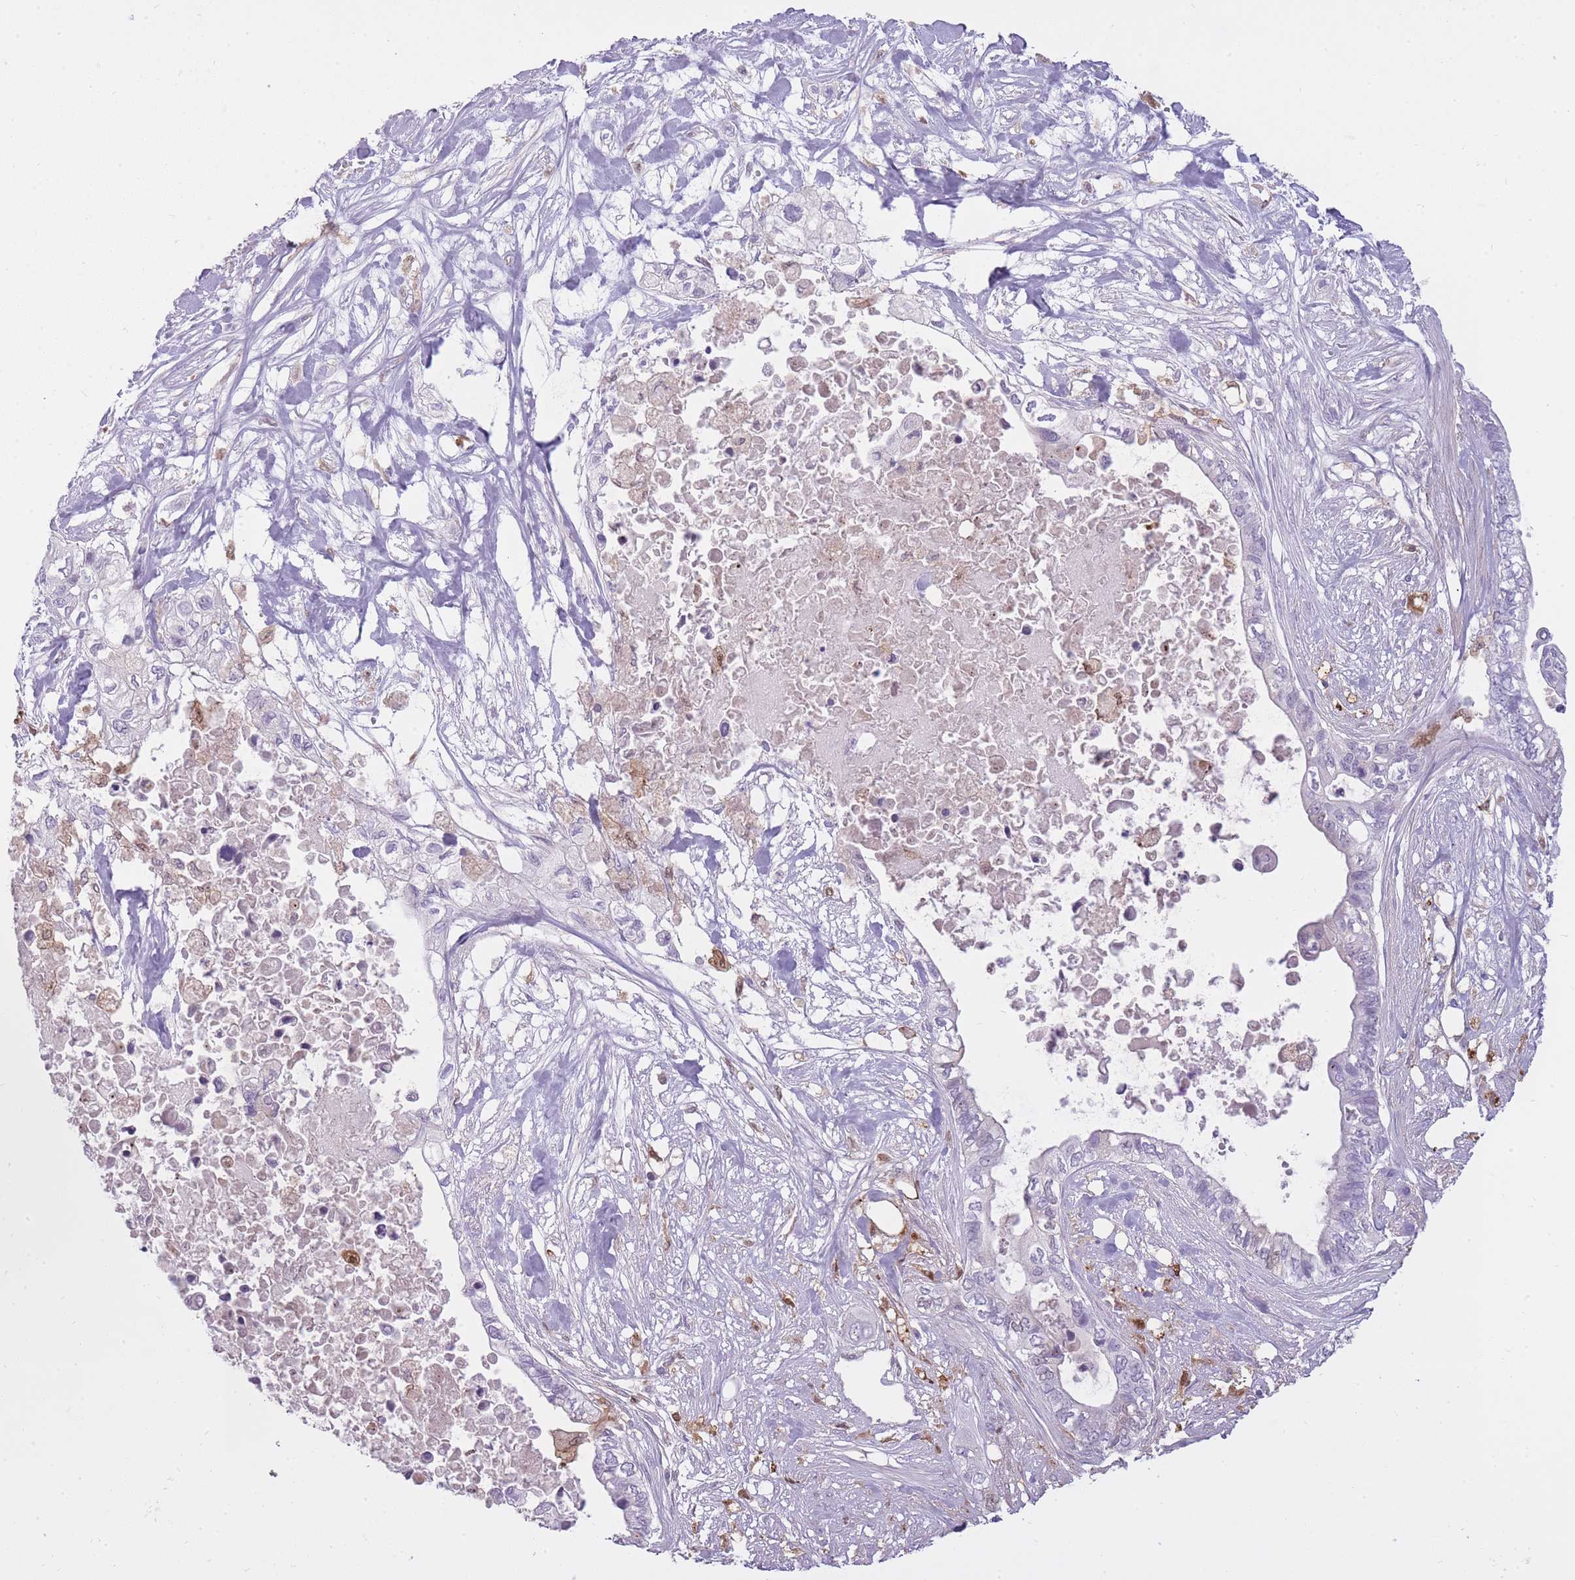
{"staining": {"intensity": "negative", "quantity": "none", "location": "none"}, "tissue": "pancreatic cancer", "cell_type": "Tumor cells", "image_type": "cancer", "snomed": [{"axis": "morphology", "description": "Adenocarcinoma, NOS"}, {"axis": "topography", "description": "Pancreas"}], "caption": "Immunohistochemistry of human pancreatic adenocarcinoma demonstrates no staining in tumor cells.", "gene": "LGALS9", "patient": {"sex": "female", "age": 63}}